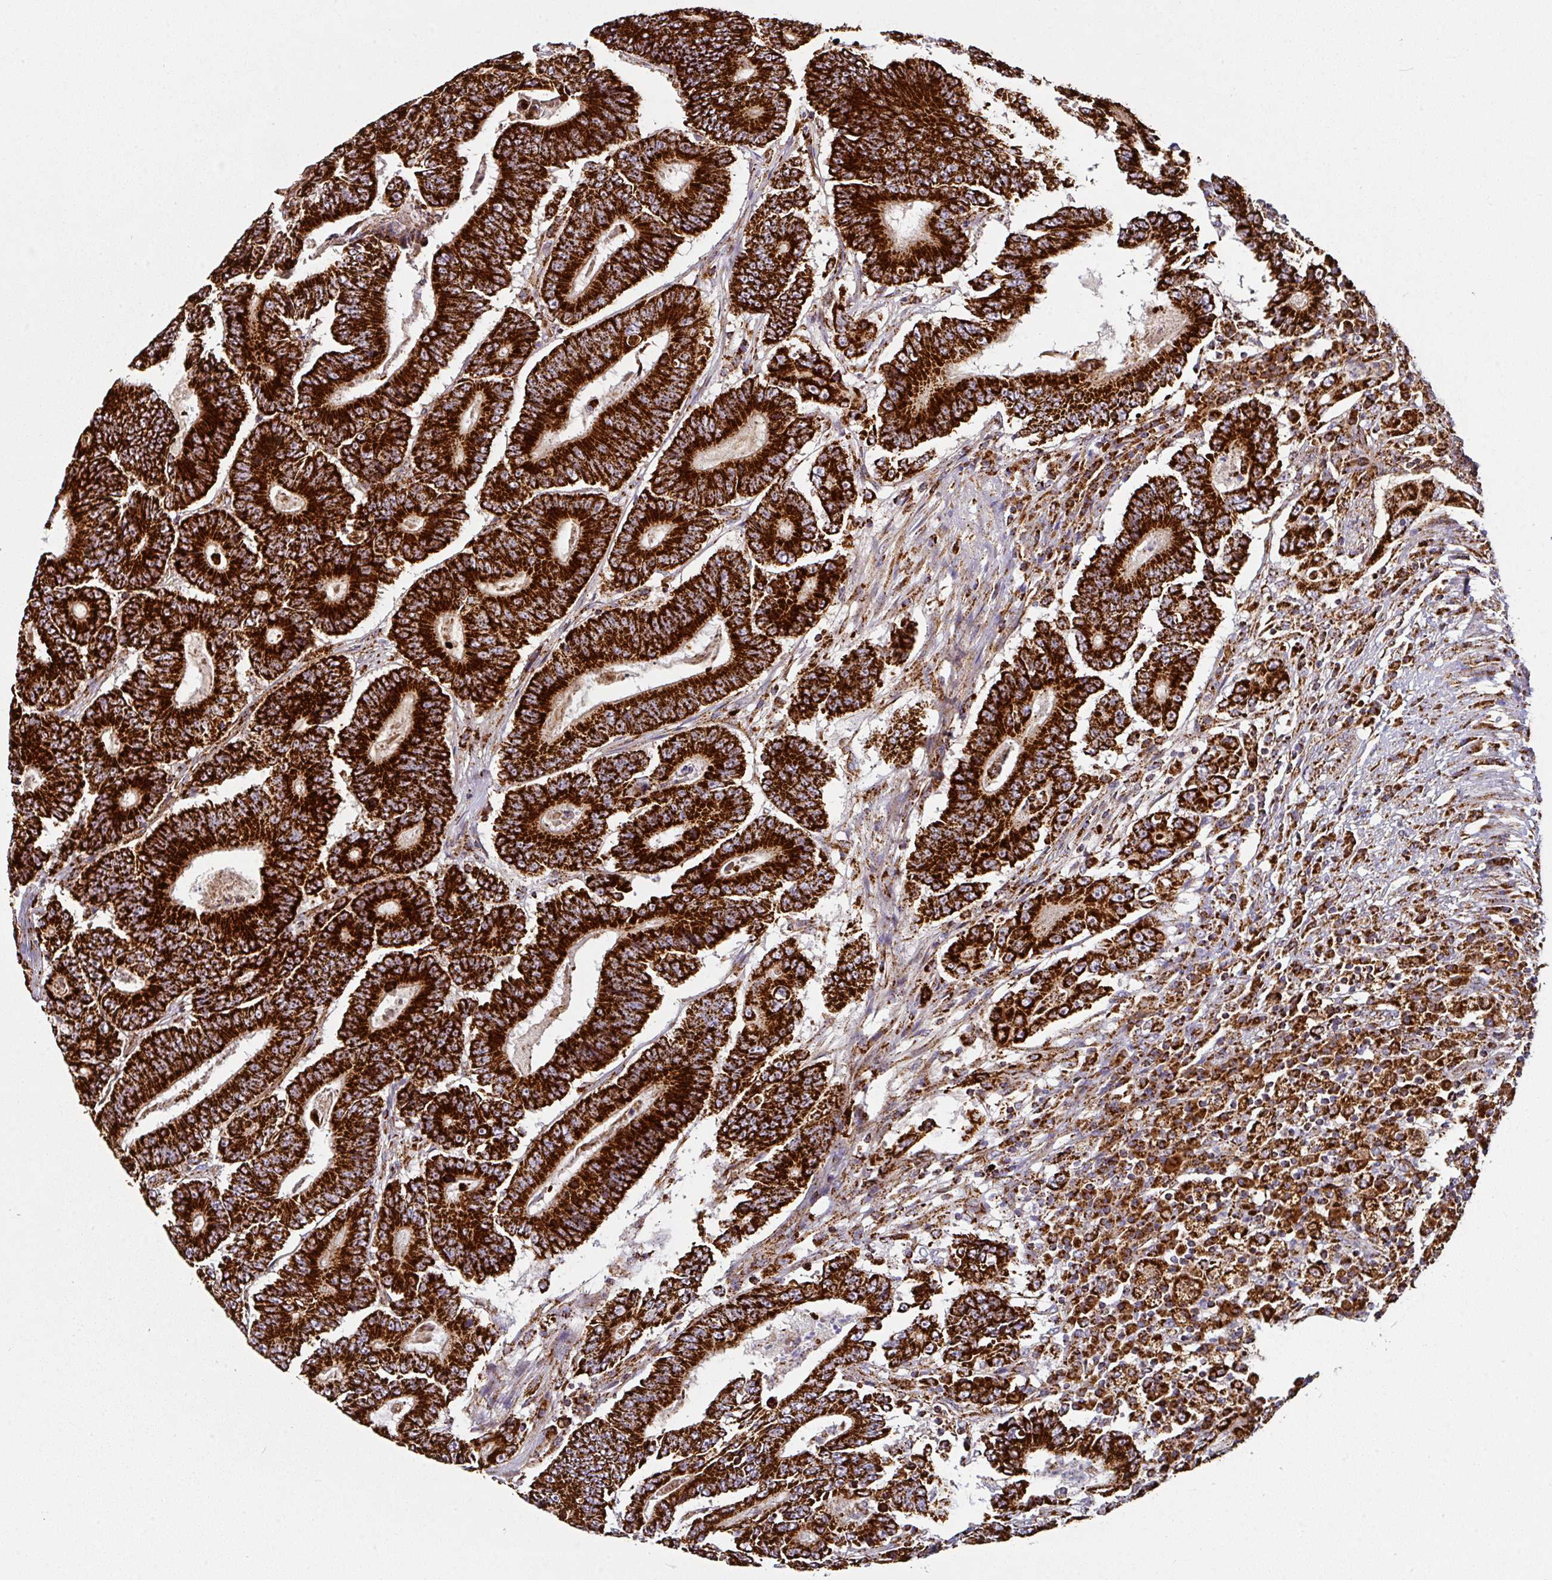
{"staining": {"intensity": "strong", "quantity": ">75%", "location": "cytoplasmic/membranous"}, "tissue": "colorectal cancer", "cell_type": "Tumor cells", "image_type": "cancer", "snomed": [{"axis": "morphology", "description": "Adenocarcinoma, NOS"}, {"axis": "topography", "description": "Colon"}], "caption": "Colorectal cancer stained for a protein (brown) exhibits strong cytoplasmic/membranous positive staining in approximately >75% of tumor cells.", "gene": "TRAP1", "patient": {"sex": "male", "age": 83}}